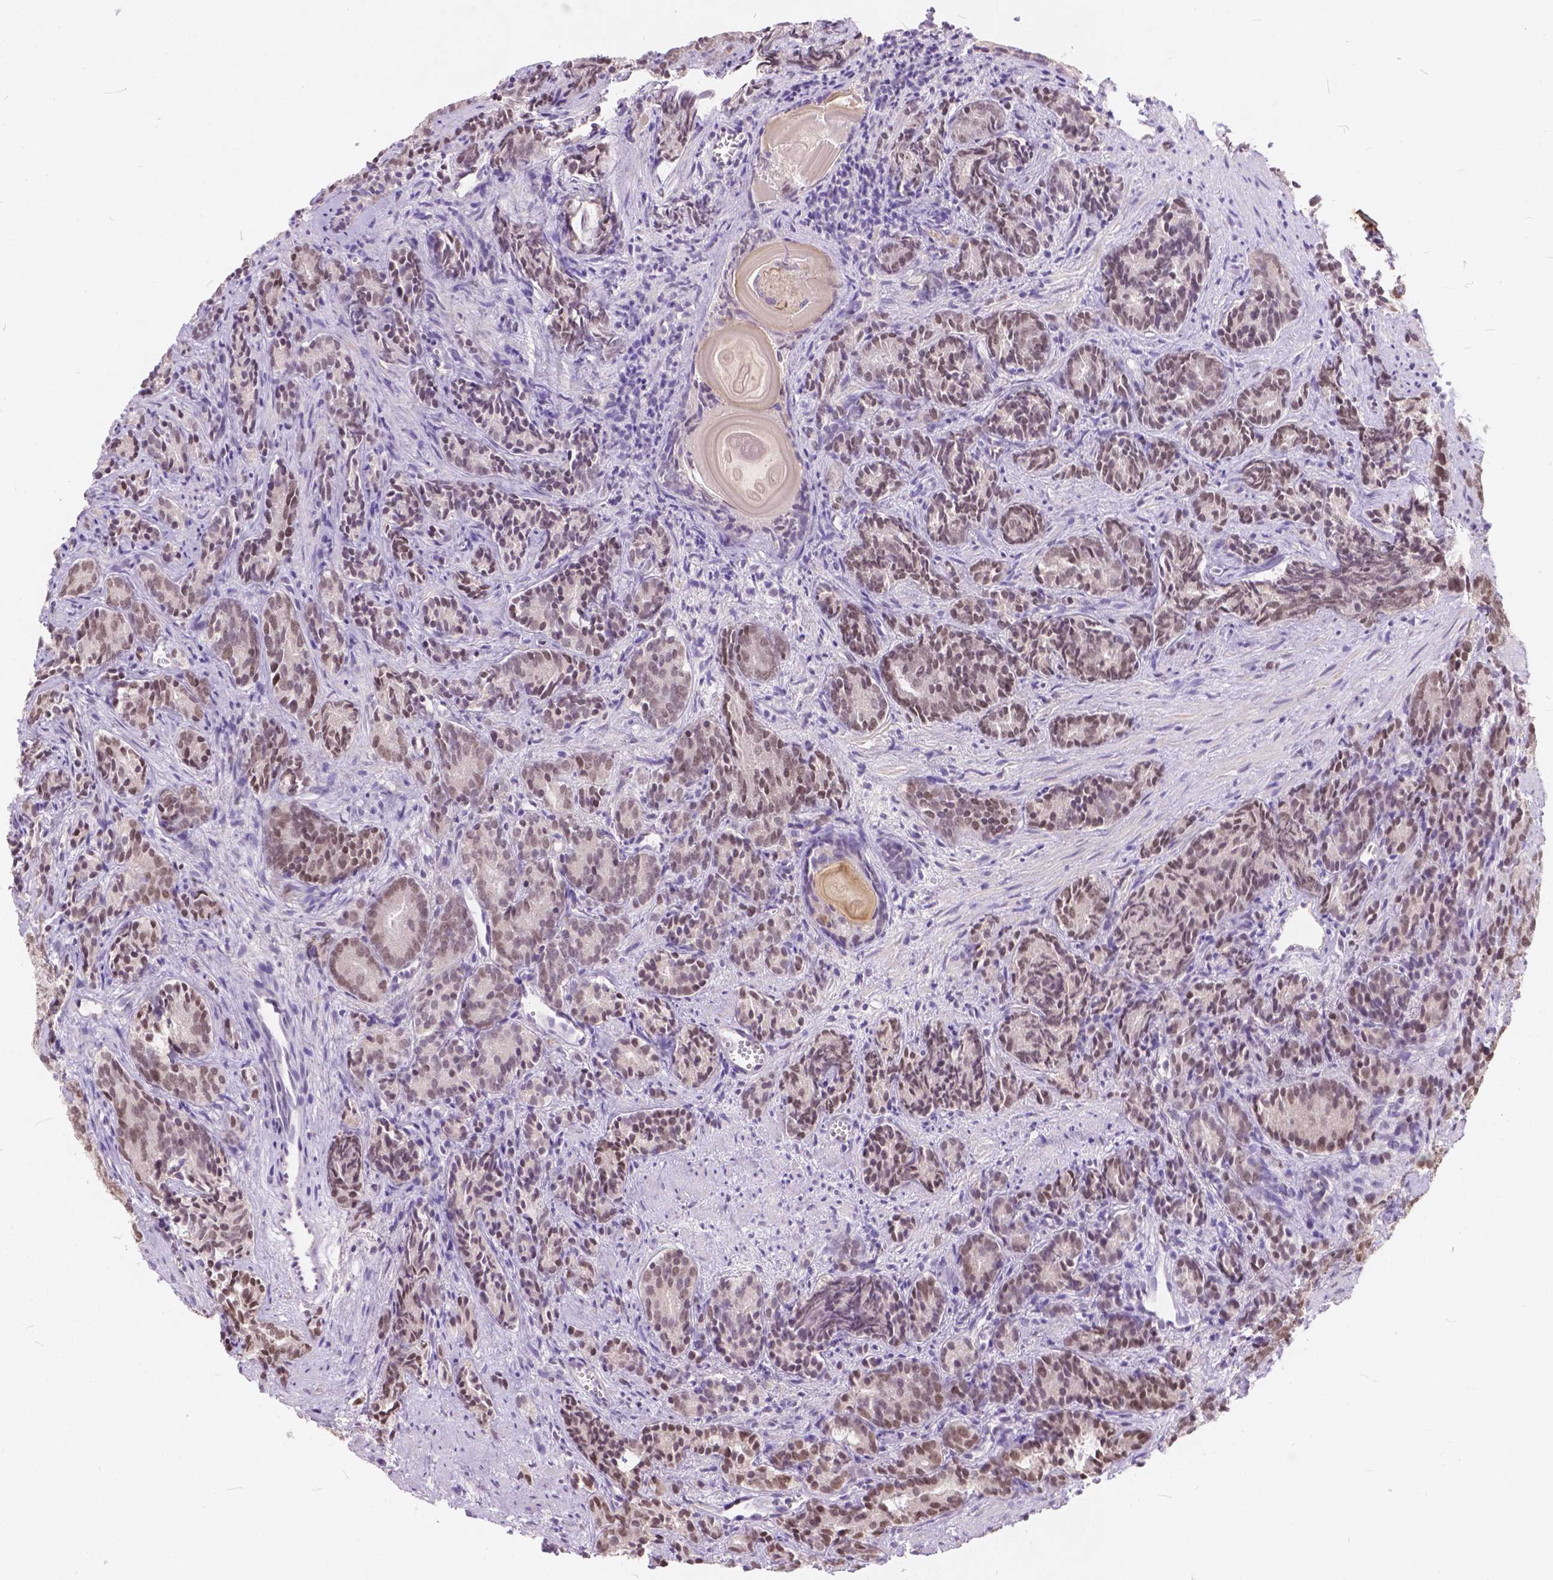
{"staining": {"intensity": "moderate", "quantity": ">75%", "location": "nuclear"}, "tissue": "prostate cancer", "cell_type": "Tumor cells", "image_type": "cancer", "snomed": [{"axis": "morphology", "description": "Adenocarcinoma, High grade"}, {"axis": "topography", "description": "Prostate"}], "caption": "IHC (DAB (3,3'-diaminobenzidine)) staining of prostate cancer (high-grade adenocarcinoma) shows moderate nuclear protein staining in about >75% of tumor cells.", "gene": "FAM53A", "patient": {"sex": "male", "age": 84}}